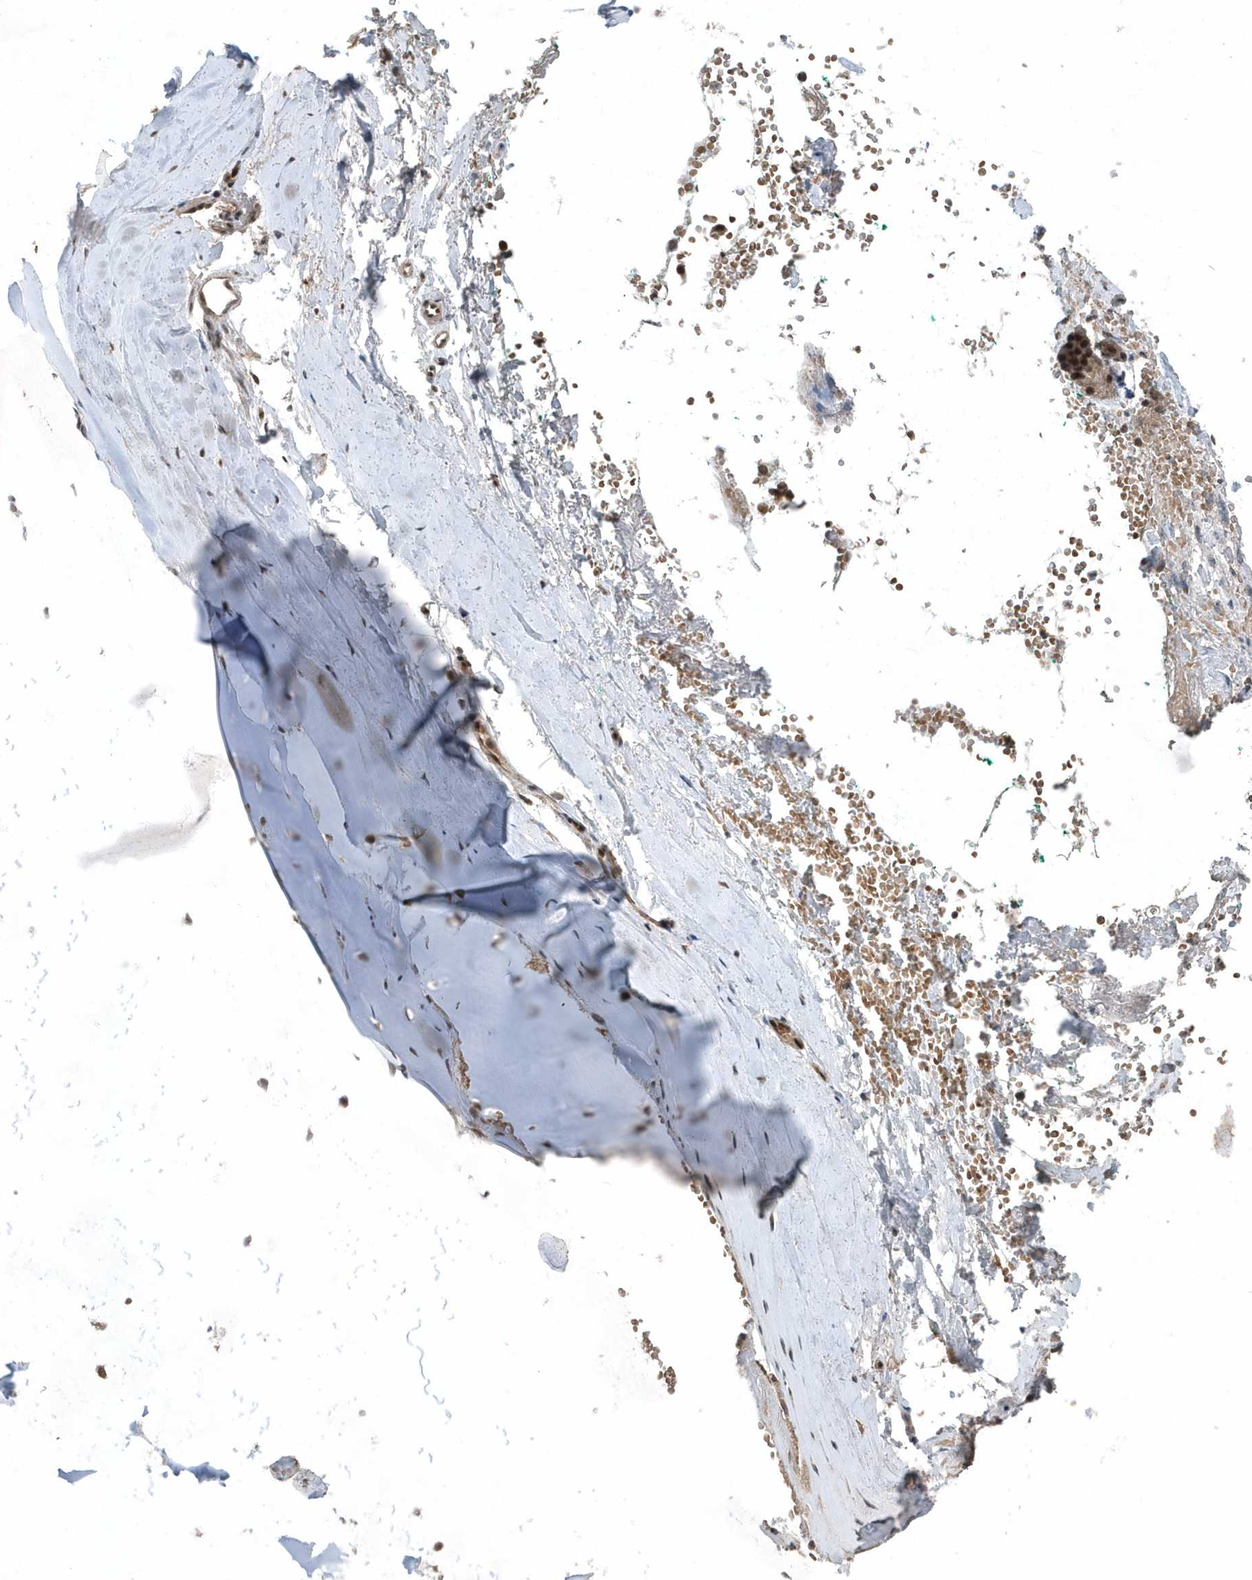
{"staining": {"intensity": "negative", "quantity": "none", "location": "none"}, "tissue": "adipose tissue", "cell_type": "Adipocytes", "image_type": "normal", "snomed": [{"axis": "morphology", "description": "Normal tissue, NOS"}, {"axis": "morphology", "description": "Basal cell carcinoma"}, {"axis": "topography", "description": "Cartilage tissue"}, {"axis": "topography", "description": "Nasopharynx"}, {"axis": "topography", "description": "Oral tissue"}], "caption": "High power microscopy micrograph of an IHC photomicrograph of benign adipose tissue, revealing no significant expression in adipocytes. (DAB immunohistochemistry with hematoxylin counter stain).", "gene": "QTRT2", "patient": {"sex": "female", "age": 77}}